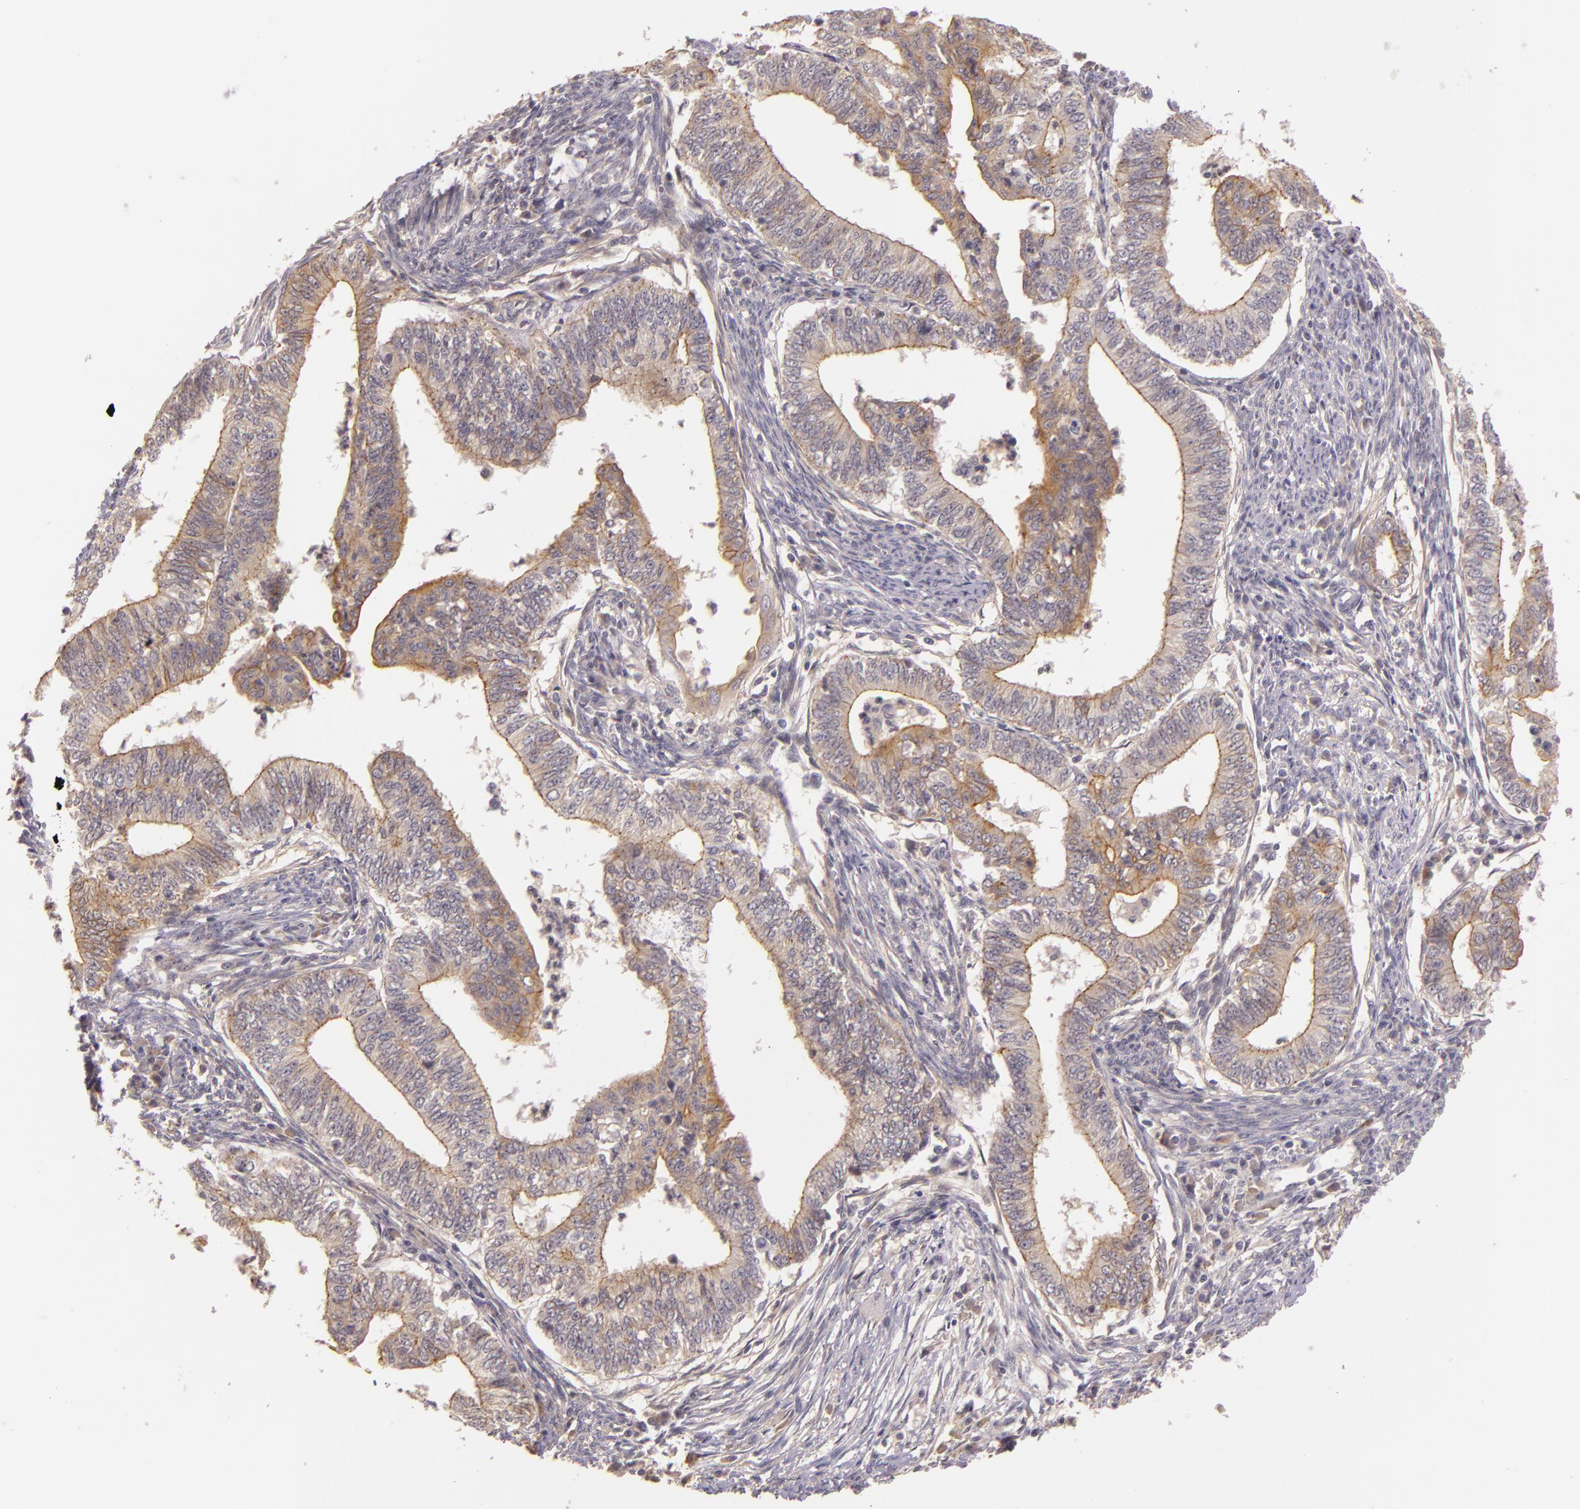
{"staining": {"intensity": "weak", "quantity": "25%-75%", "location": "cytoplasmic/membranous"}, "tissue": "endometrial cancer", "cell_type": "Tumor cells", "image_type": "cancer", "snomed": [{"axis": "morphology", "description": "Adenocarcinoma, NOS"}, {"axis": "topography", "description": "Endometrium"}], "caption": "The image displays staining of adenocarcinoma (endometrial), revealing weak cytoplasmic/membranous protein positivity (brown color) within tumor cells. Immunohistochemistry (ihc) stains the protein in brown and the nuclei are stained blue.", "gene": "ARMH4", "patient": {"sex": "female", "age": 66}}